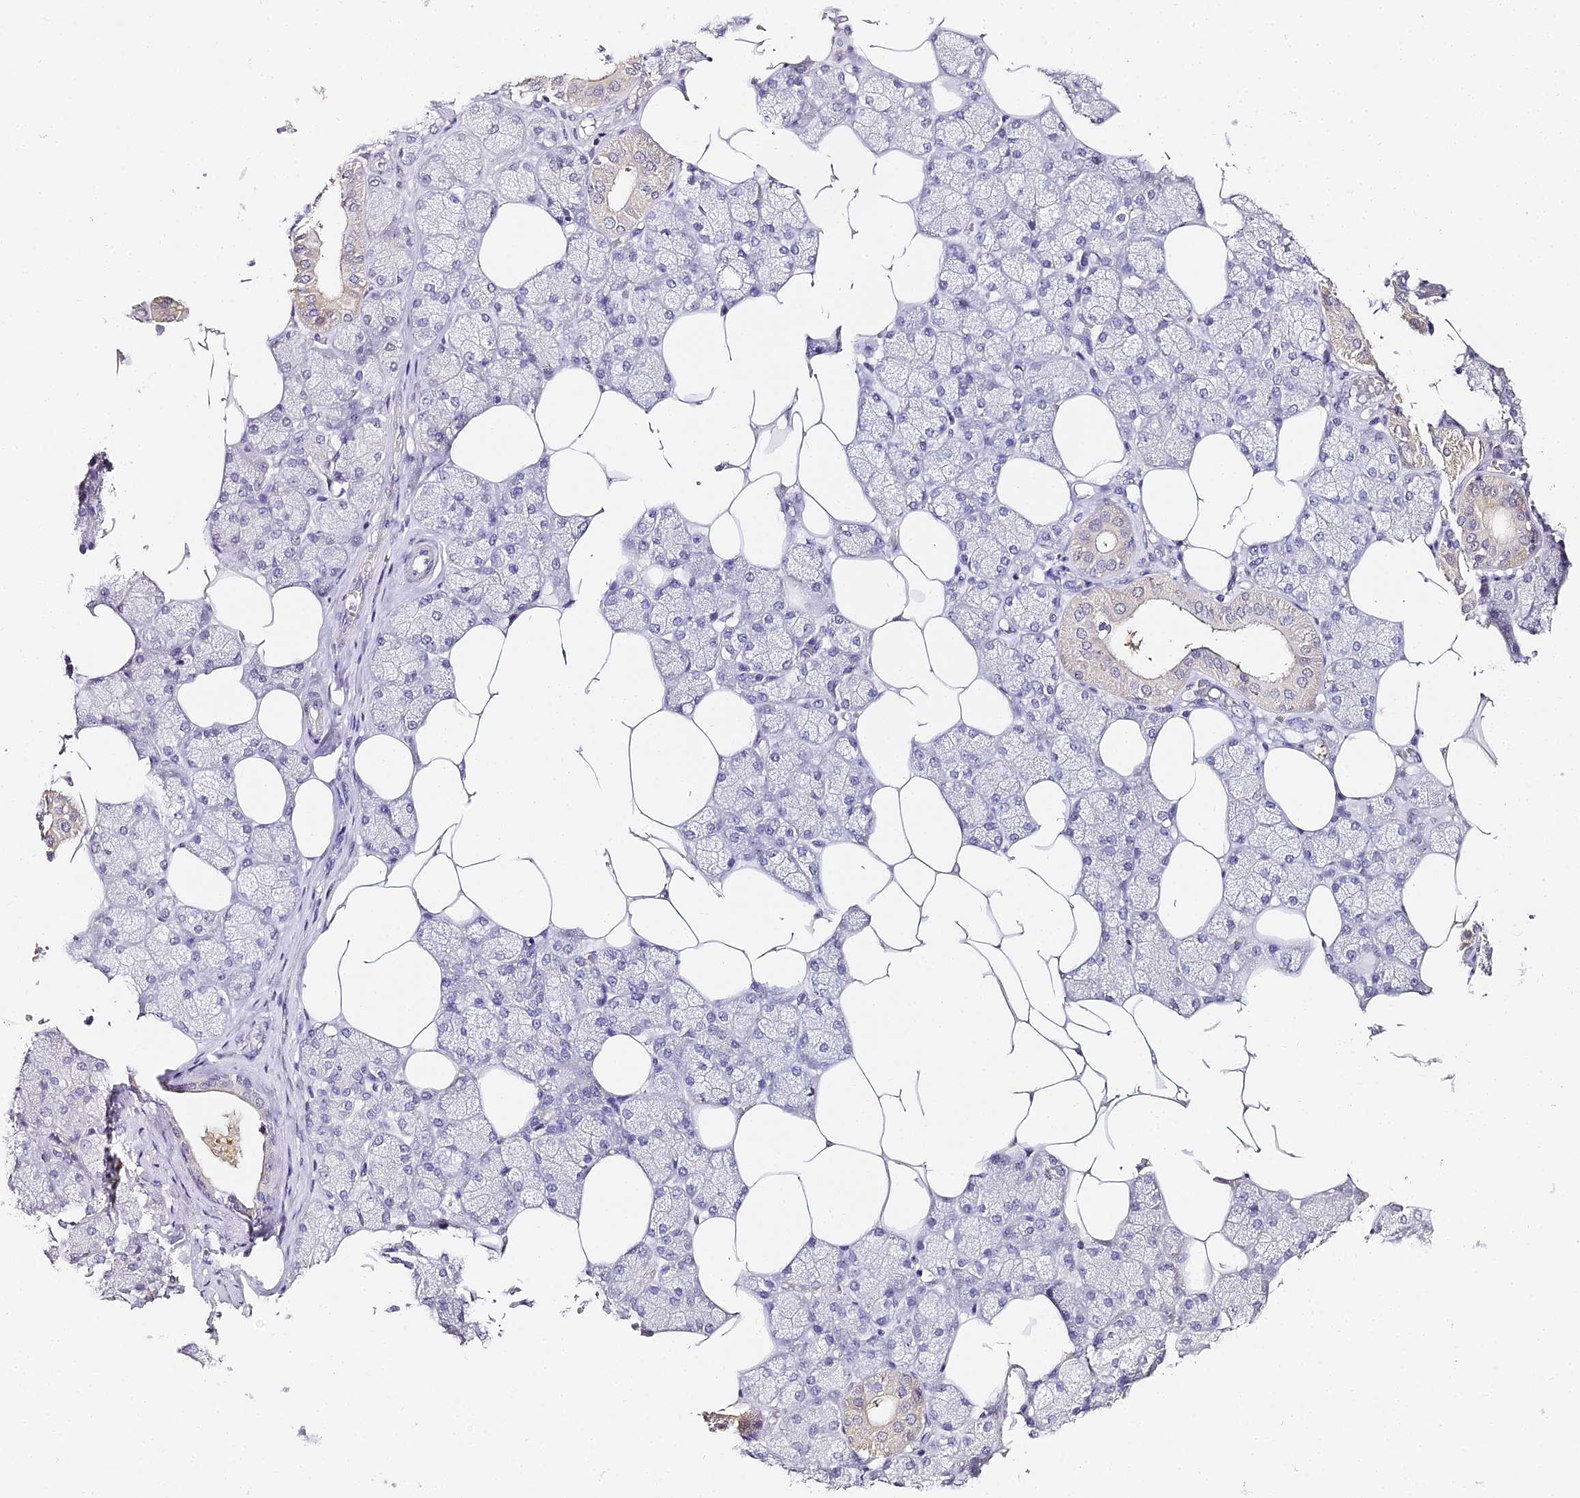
{"staining": {"intensity": "negative", "quantity": "none", "location": "none"}, "tissue": "salivary gland", "cell_type": "Glandular cells", "image_type": "normal", "snomed": [{"axis": "morphology", "description": "Normal tissue, NOS"}, {"axis": "topography", "description": "Salivary gland"}], "caption": "IHC micrograph of benign salivary gland: human salivary gland stained with DAB (3,3'-diaminobenzidine) displays no significant protein staining in glandular cells. (Immunohistochemistry, brightfield microscopy, high magnification).", "gene": "ABHD14A", "patient": {"sex": "male", "age": 62}}